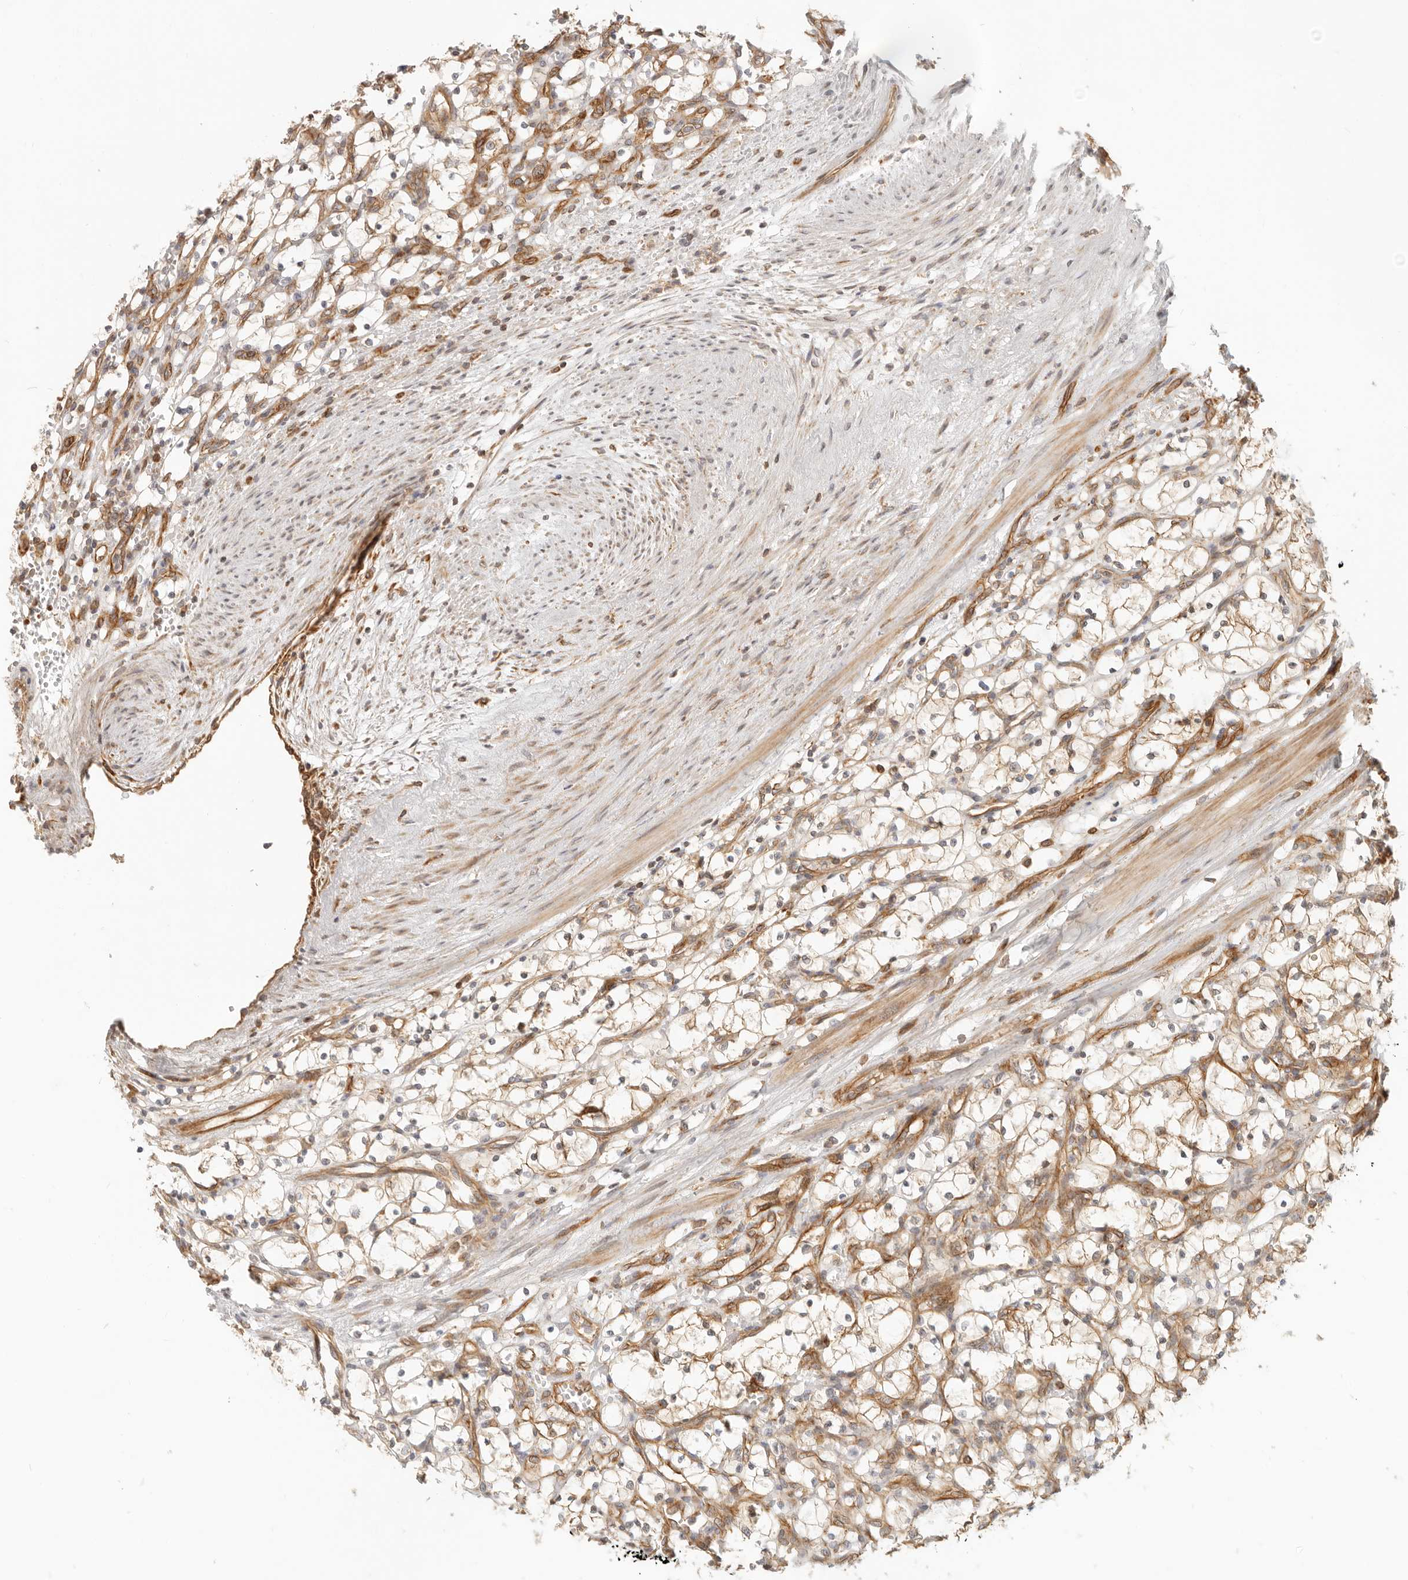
{"staining": {"intensity": "weak", "quantity": "<25%", "location": "cytoplasmic/membranous"}, "tissue": "renal cancer", "cell_type": "Tumor cells", "image_type": "cancer", "snomed": [{"axis": "morphology", "description": "Adenocarcinoma, NOS"}, {"axis": "topography", "description": "Kidney"}], "caption": "There is no significant staining in tumor cells of adenocarcinoma (renal). (DAB IHC visualized using brightfield microscopy, high magnification).", "gene": "UFSP1", "patient": {"sex": "female", "age": 69}}